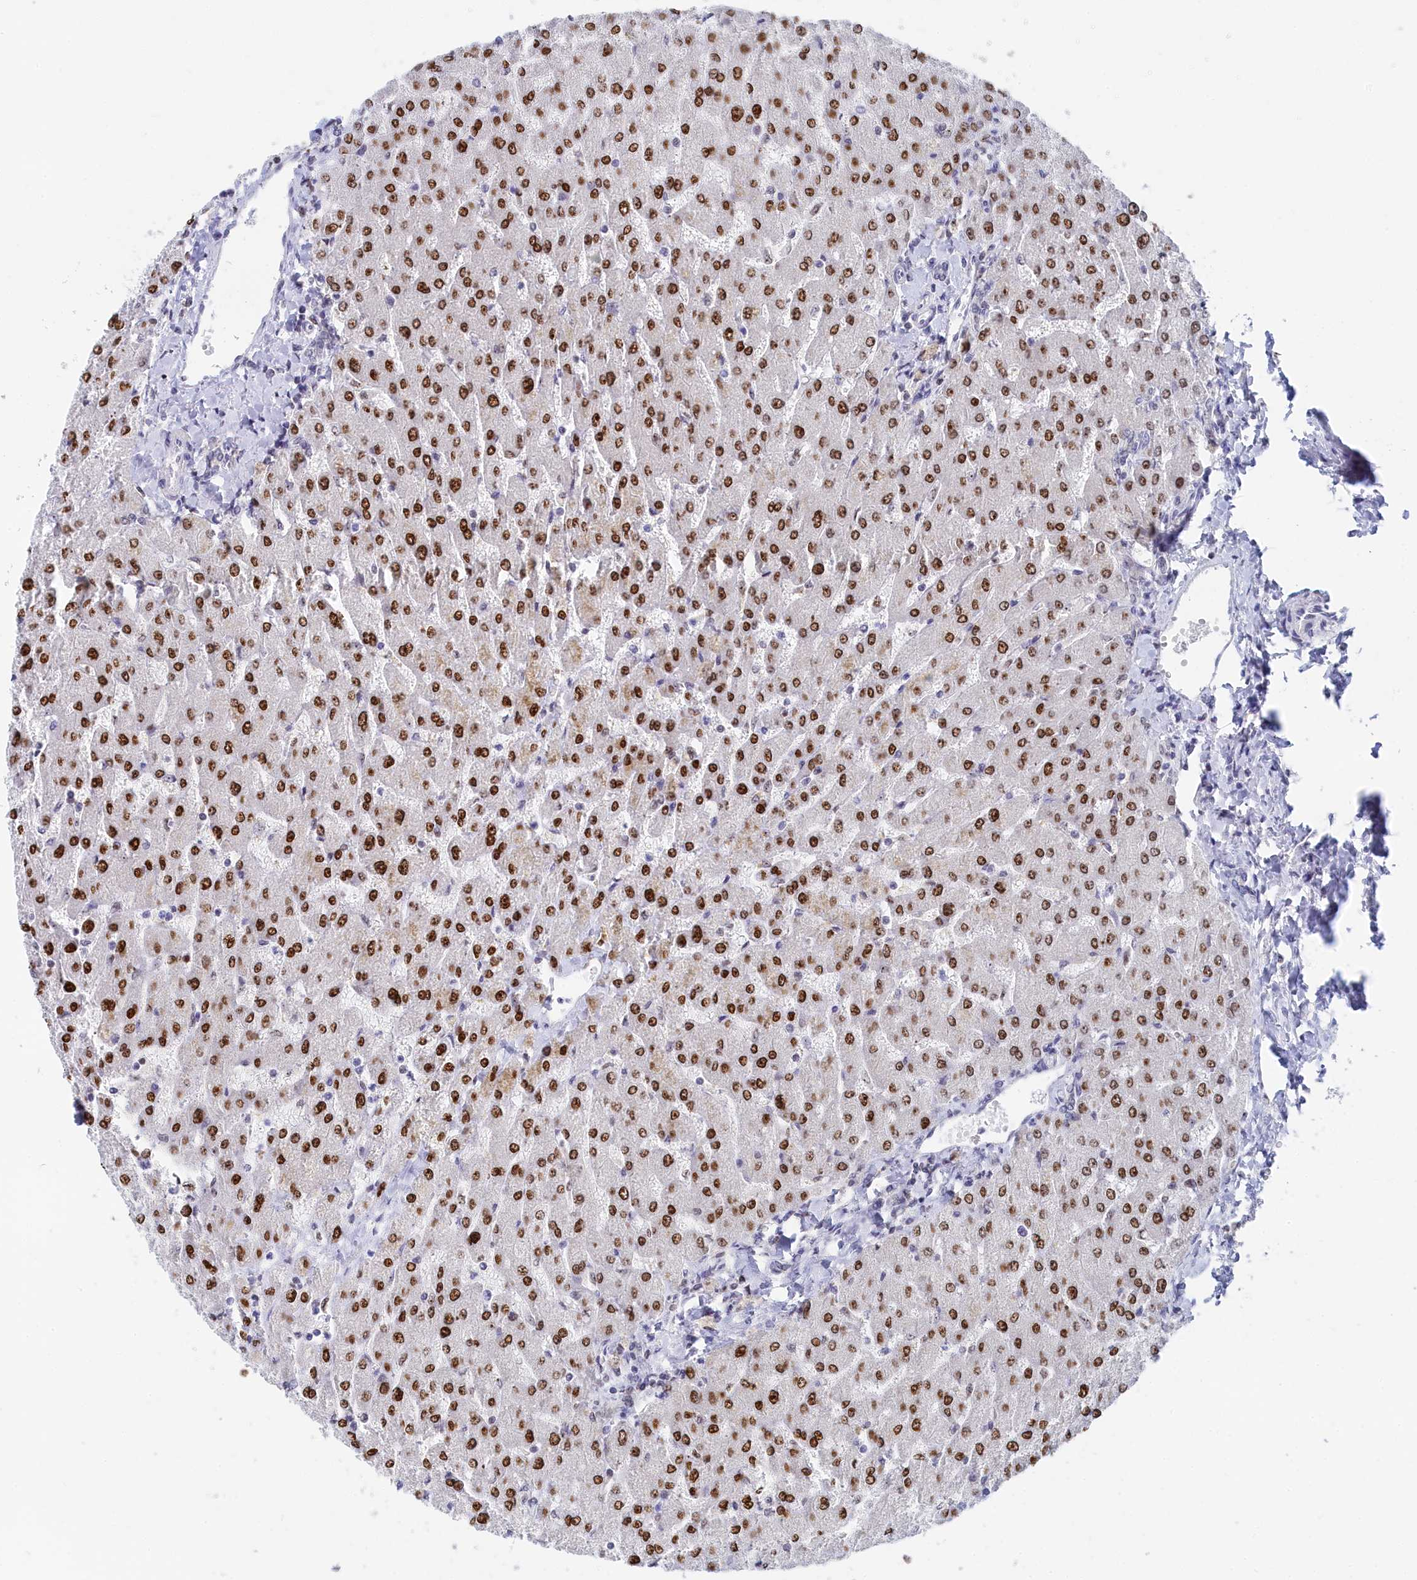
{"staining": {"intensity": "weak", "quantity": "<25%", "location": "nuclear"}, "tissue": "liver", "cell_type": "Cholangiocytes", "image_type": "normal", "snomed": [{"axis": "morphology", "description": "Normal tissue, NOS"}, {"axis": "topography", "description": "Liver"}], "caption": "This is an immunohistochemistry image of normal liver. There is no positivity in cholangiocytes.", "gene": "RSL1D1", "patient": {"sex": "male", "age": 55}}